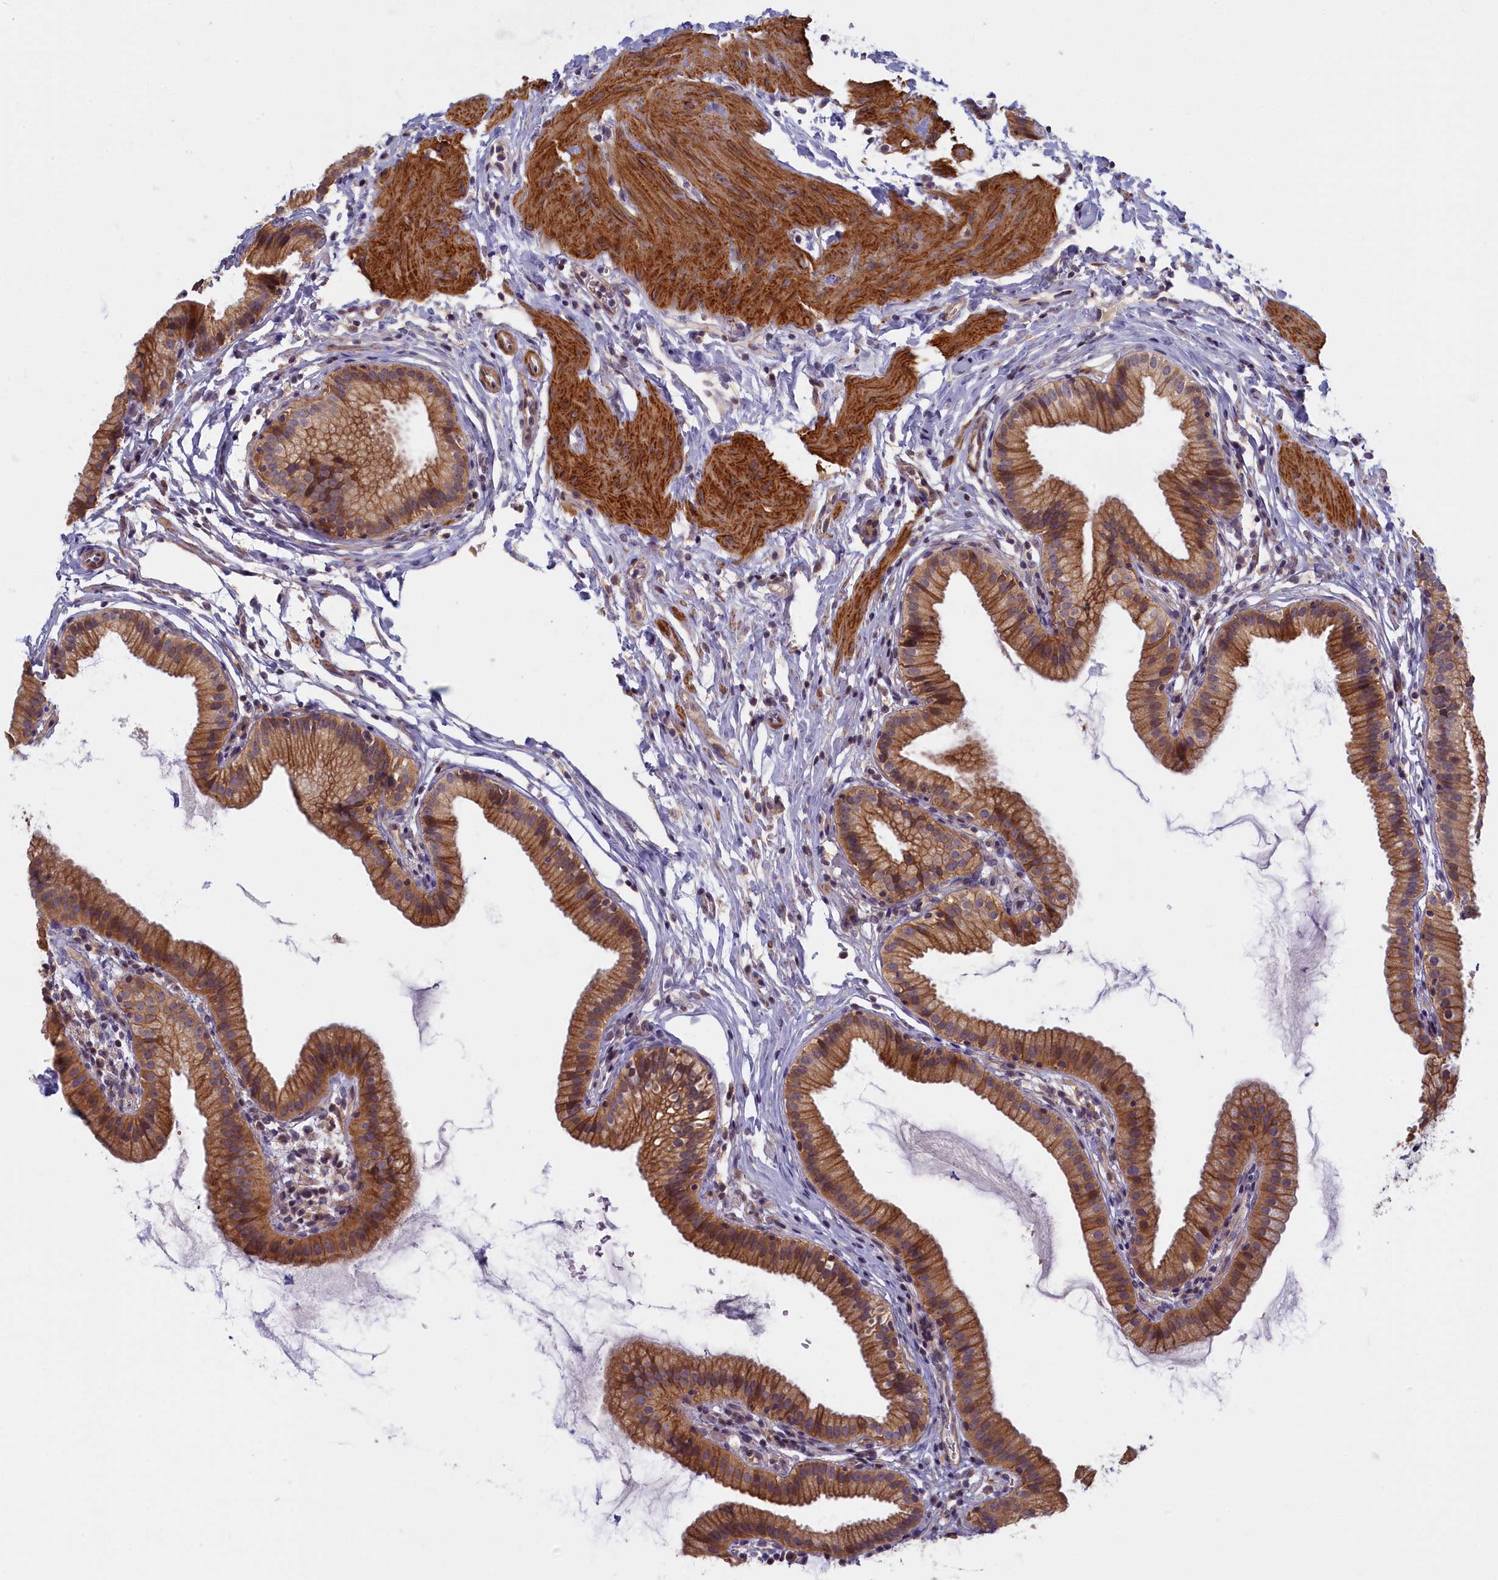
{"staining": {"intensity": "moderate", "quantity": ">75%", "location": "cytoplasmic/membranous"}, "tissue": "gallbladder", "cell_type": "Glandular cells", "image_type": "normal", "snomed": [{"axis": "morphology", "description": "Normal tissue, NOS"}, {"axis": "topography", "description": "Gallbladder"}], "caption": "Protein expression by immunohistochemistry exhibits moderate cytoplasmic/membranous expression in approximately >75% of glandular cells in unremarkable gallbladder.", "gene": "TRPM4", "patient": {"sex": "female", "age": 46}}